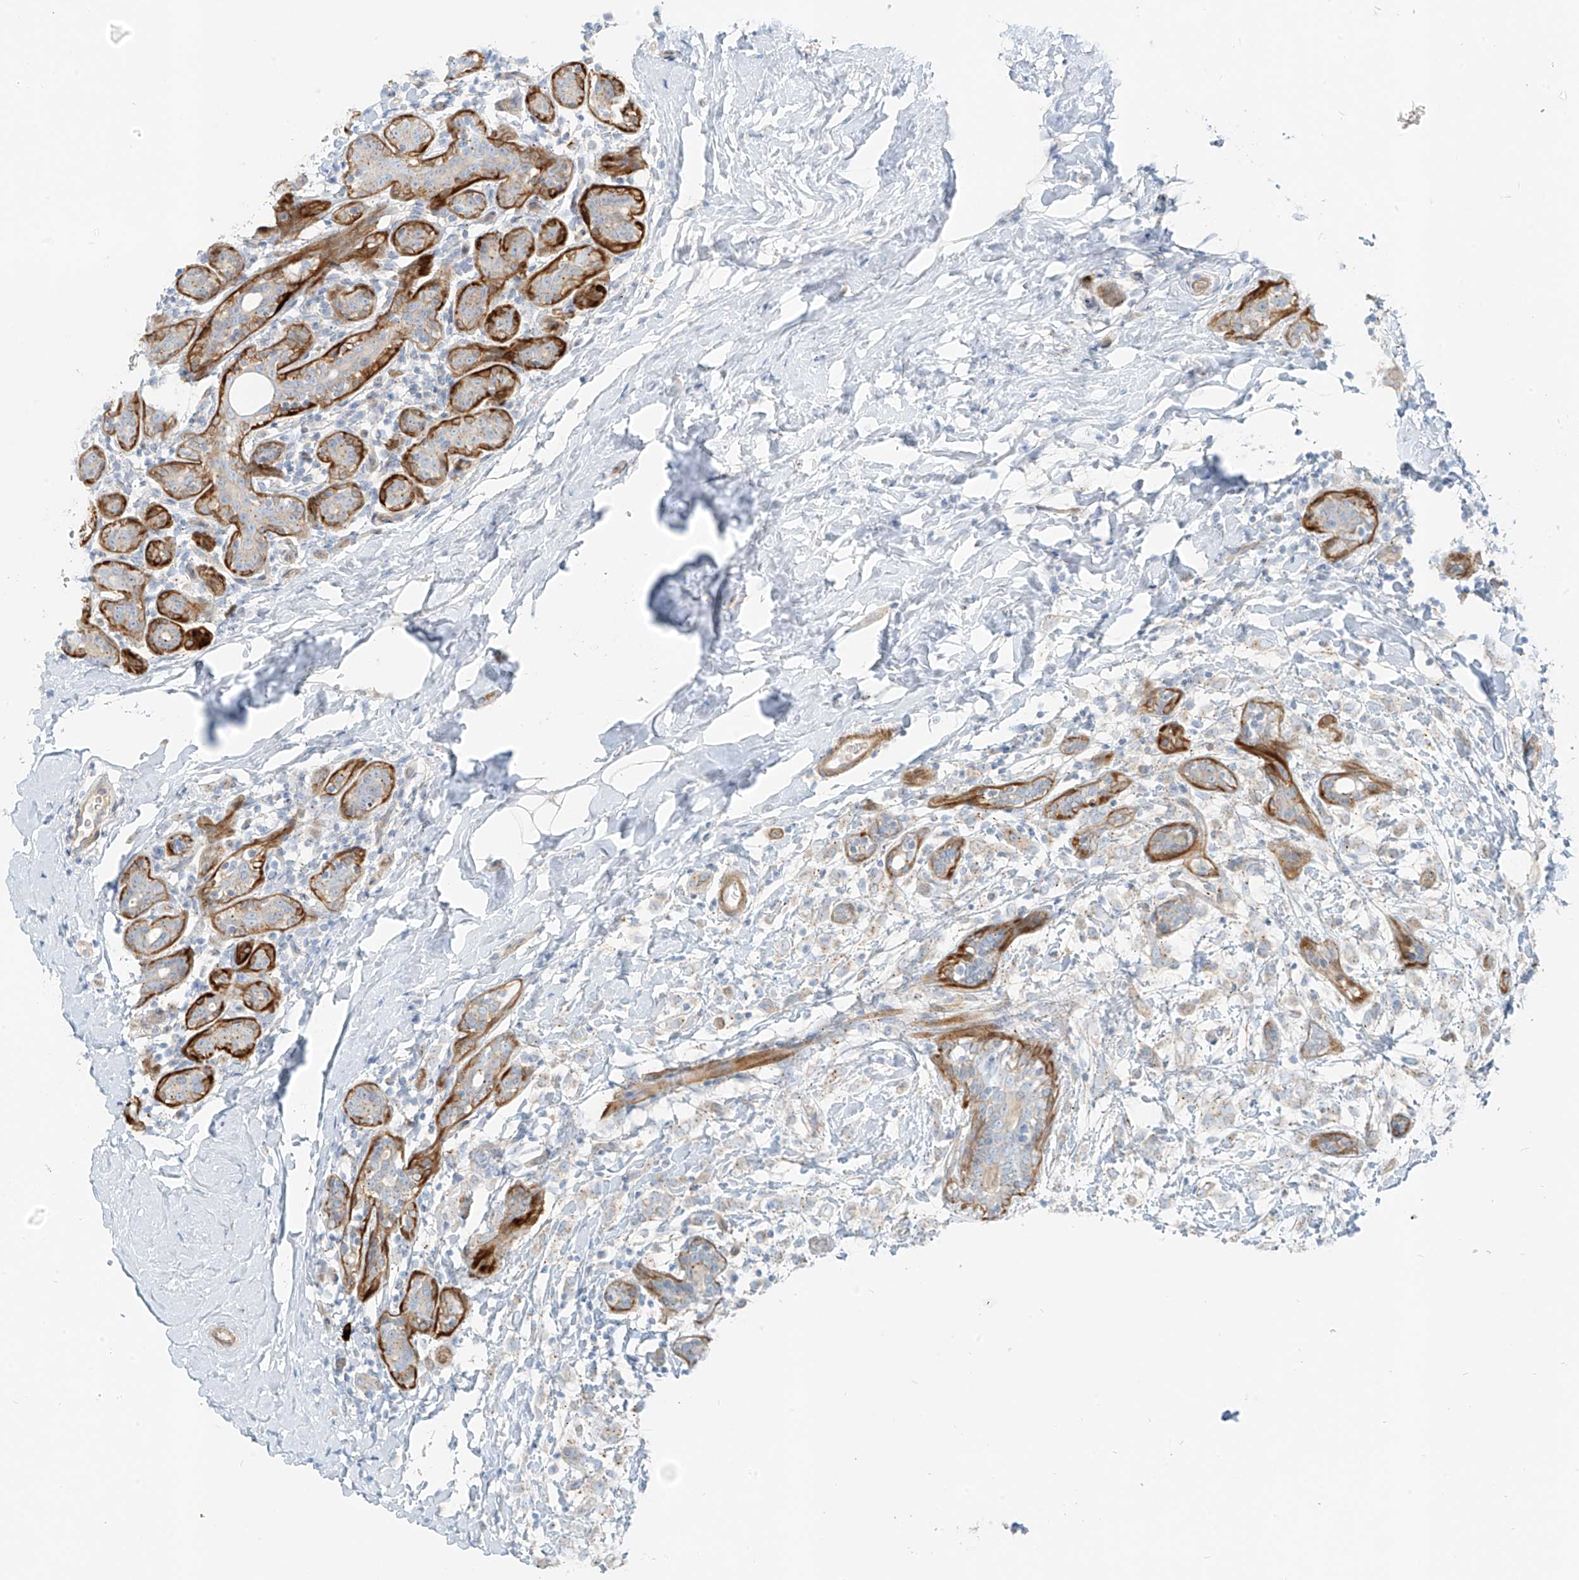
{"staining": {"intensity": "negative", "quantity": "none", "location": "none"}, "tissue": "breast cancer", "cell_type": "Tumor cells", "image_type": "cancer", "snomed": [{"axis": "morphology", "description": "Normal tissue, NOS"}, {"axis": "morphology", "description": "Lobular carcinoma"}, {"axis": "topography", "description": "Breast"}], "caption": "IHC of human breast lobular carcinoma demonstrates no expression in tumor cells.", "gene": "SMCP", "patient": {"sex": "female", "age": 47}}